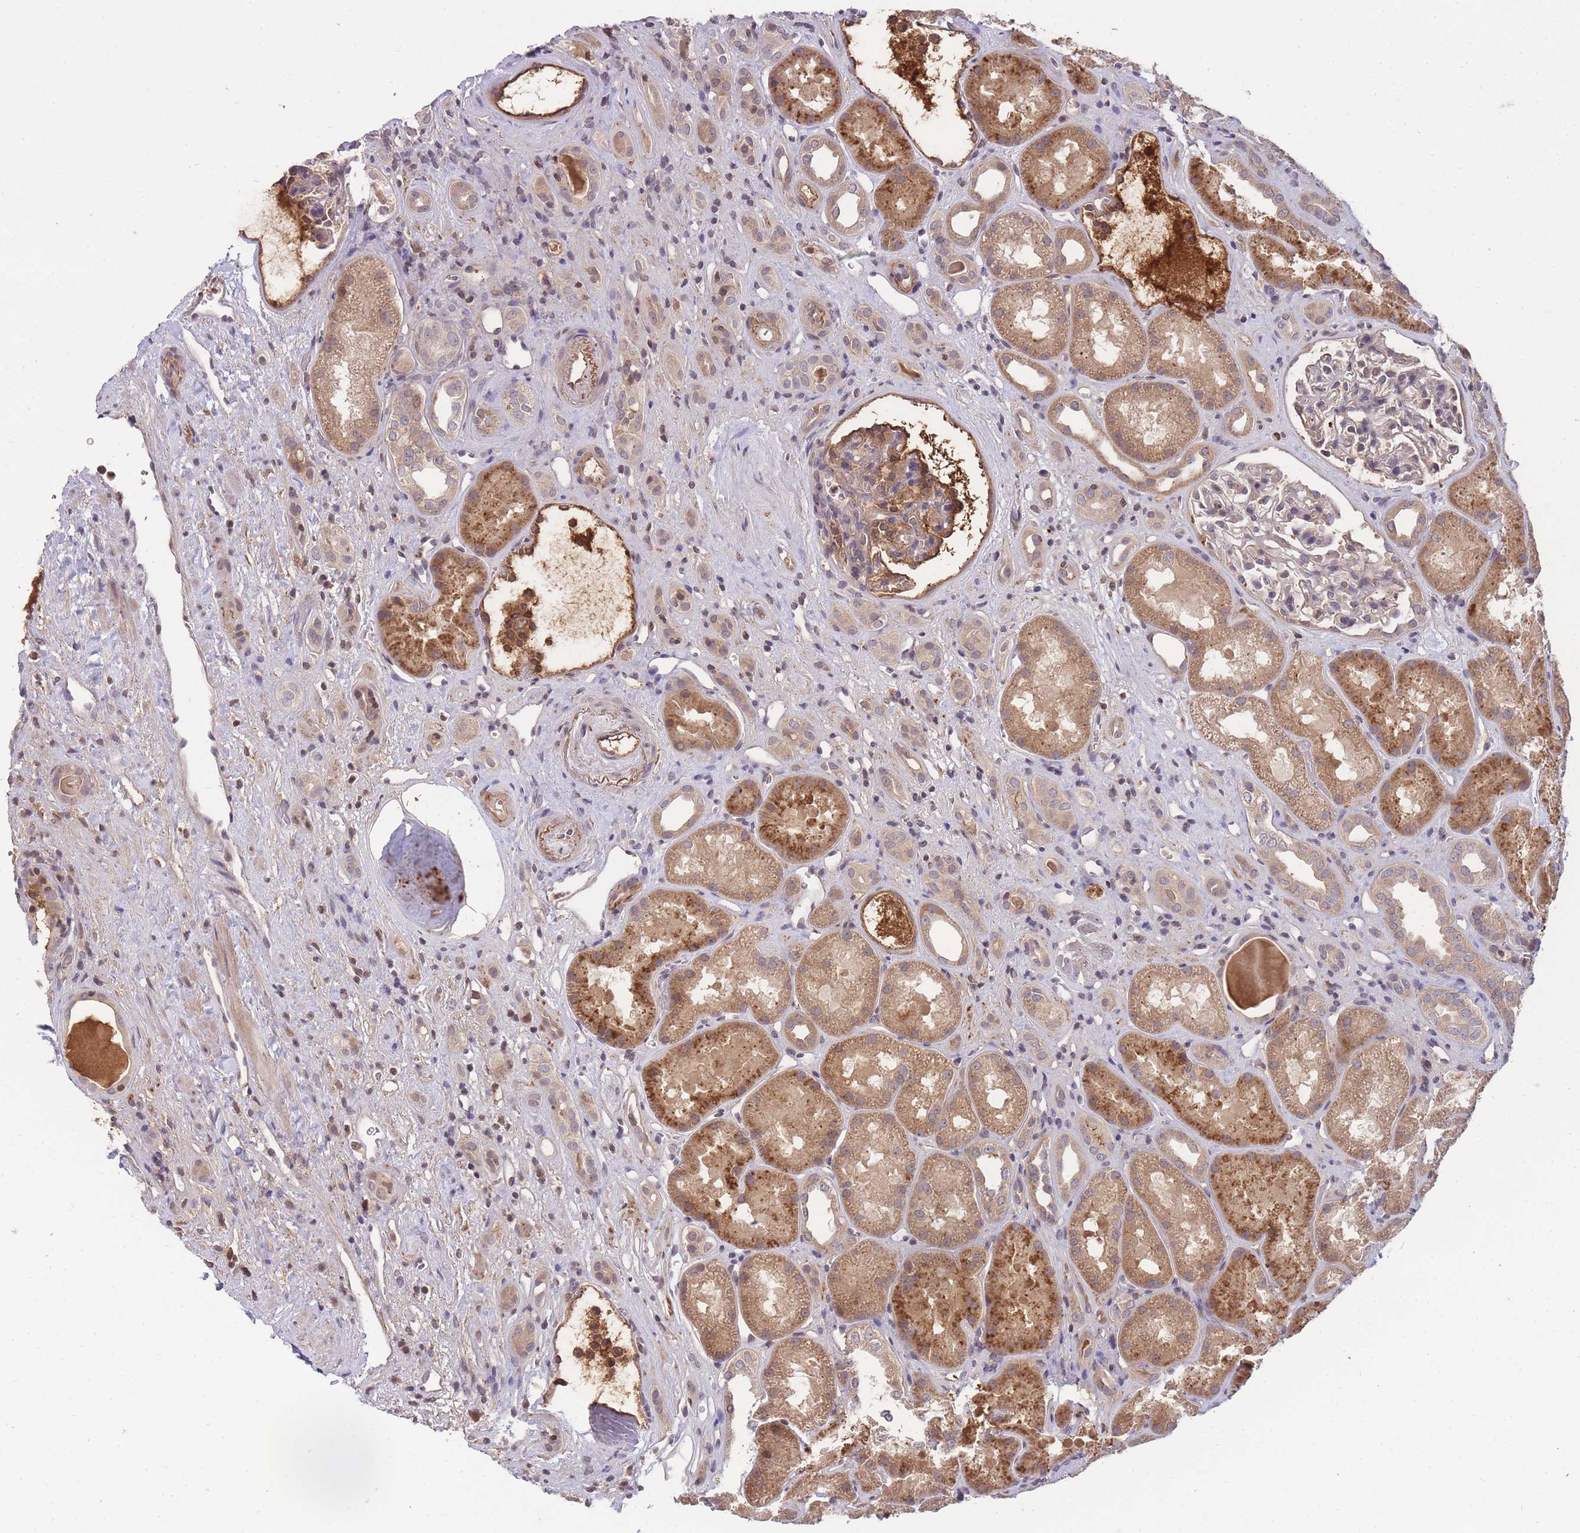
{"staining": {"intensity": "moderate", "quantity": "25%-75%", "location": "cytoplasmic/membranous"}, "tissue": "kidney", "cell_type": "Cells in glomeruli", "image_type": "normal", "snomed": [{"axis": "morphology", "description": "Normal tissue, NOS"}, {"axis": "topography", "description": "Kidney"}], "caption": "Immunohistochemistry of unremarkable human kidney reveals medium levels of moderate cytoplasmic/membranous positivity in approximately 25%-75% of cells in glomeruli.", "gene": "RALGDS", "patient": {"sex": "male", "age": 61}}